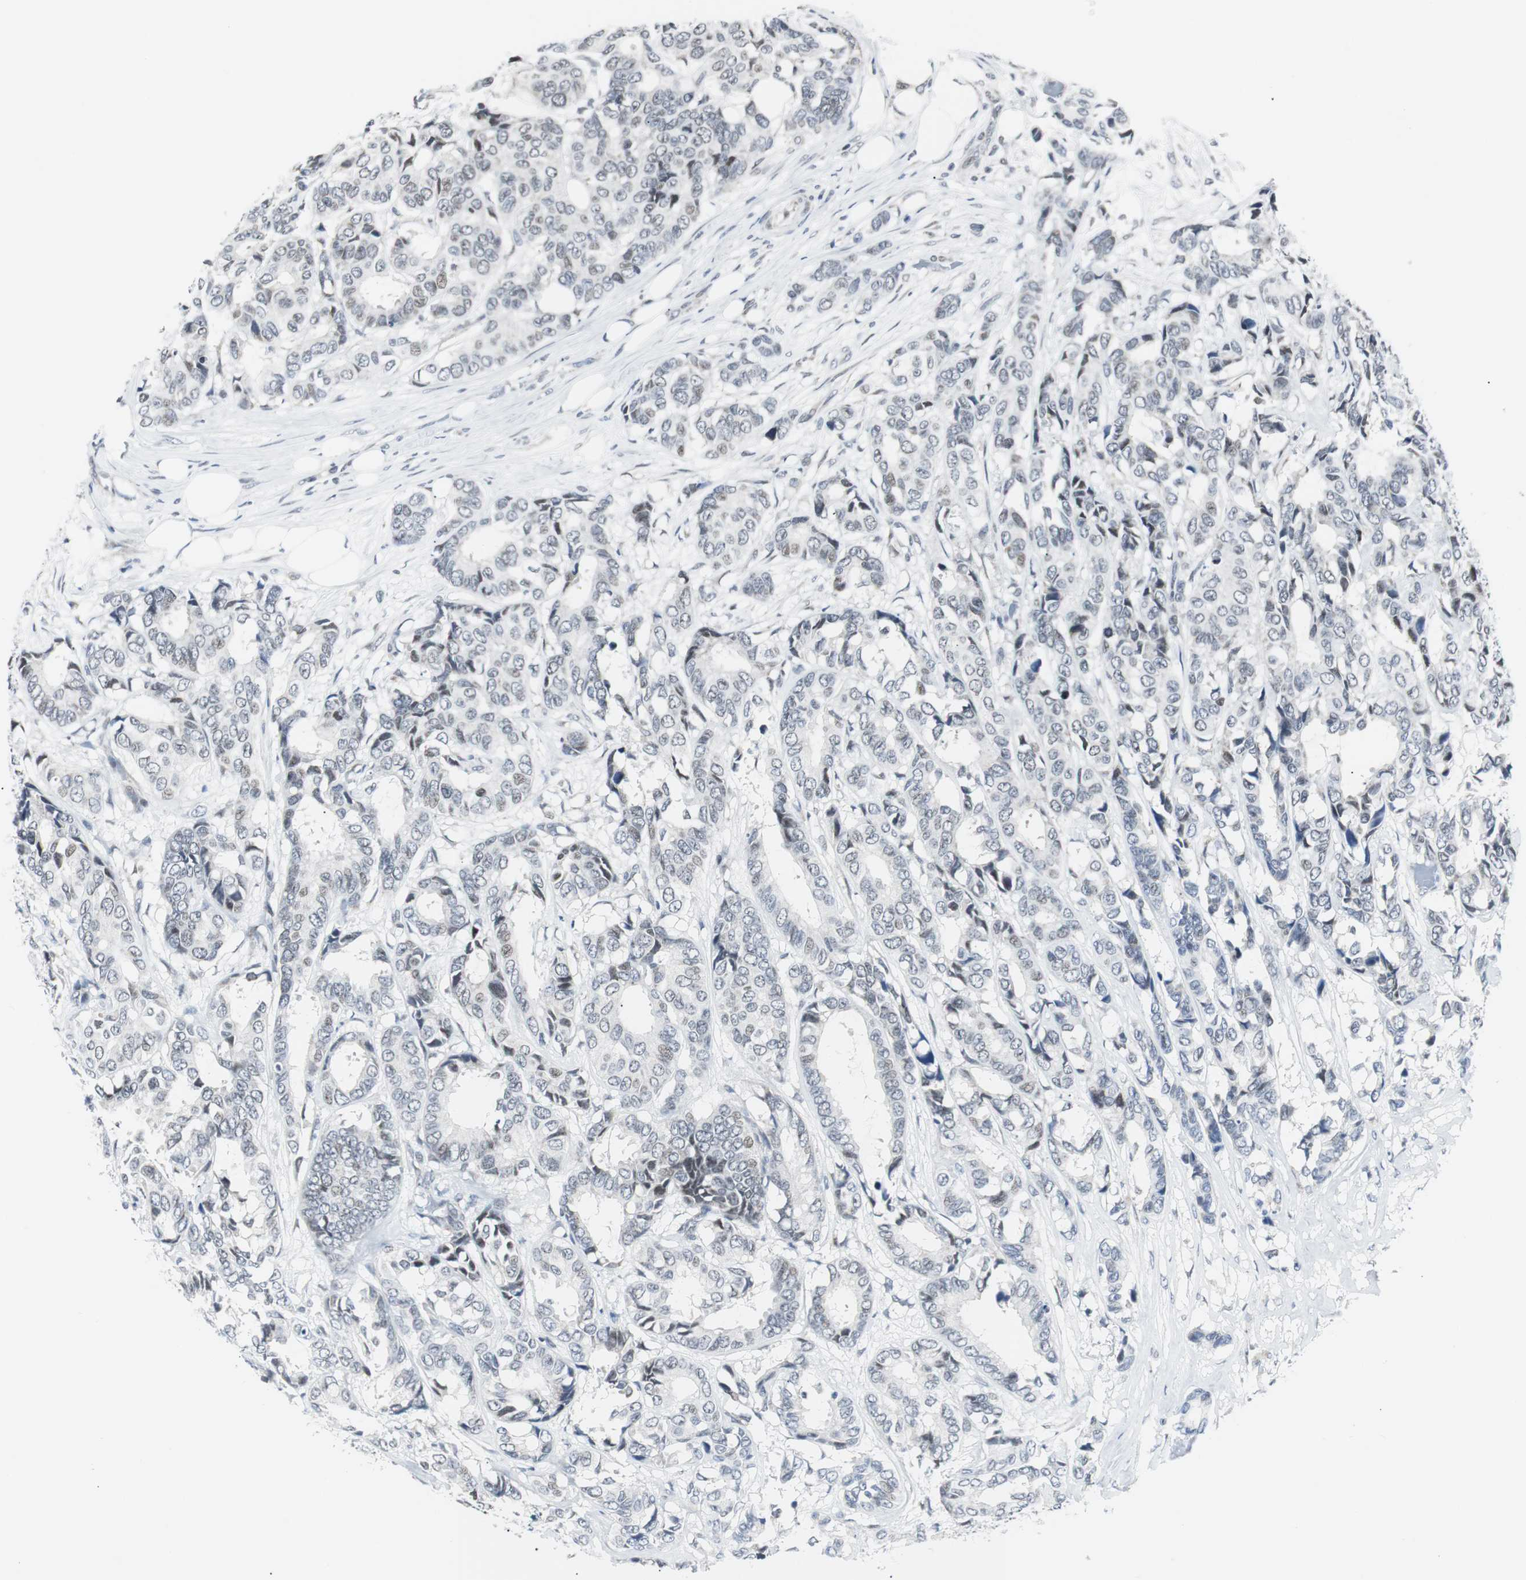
{"staining": {"intensity": "weak", "quantity": "<25%", "location": "nuclear"}, "tissue": "breast cancer", "cell_type": "Tumor cells", "image_type": "cancer", "snomed": [{"axis": "morphology", "description": "Duct carcinoma"}, {"axis": "topography", "description": "Breast"}], "caption": "Breast cancer stained for a protein using immunohistochemistry shows no expression tumor cells.", "gene": "MTA1", "patient": {"sex": "female", "age": 87}}